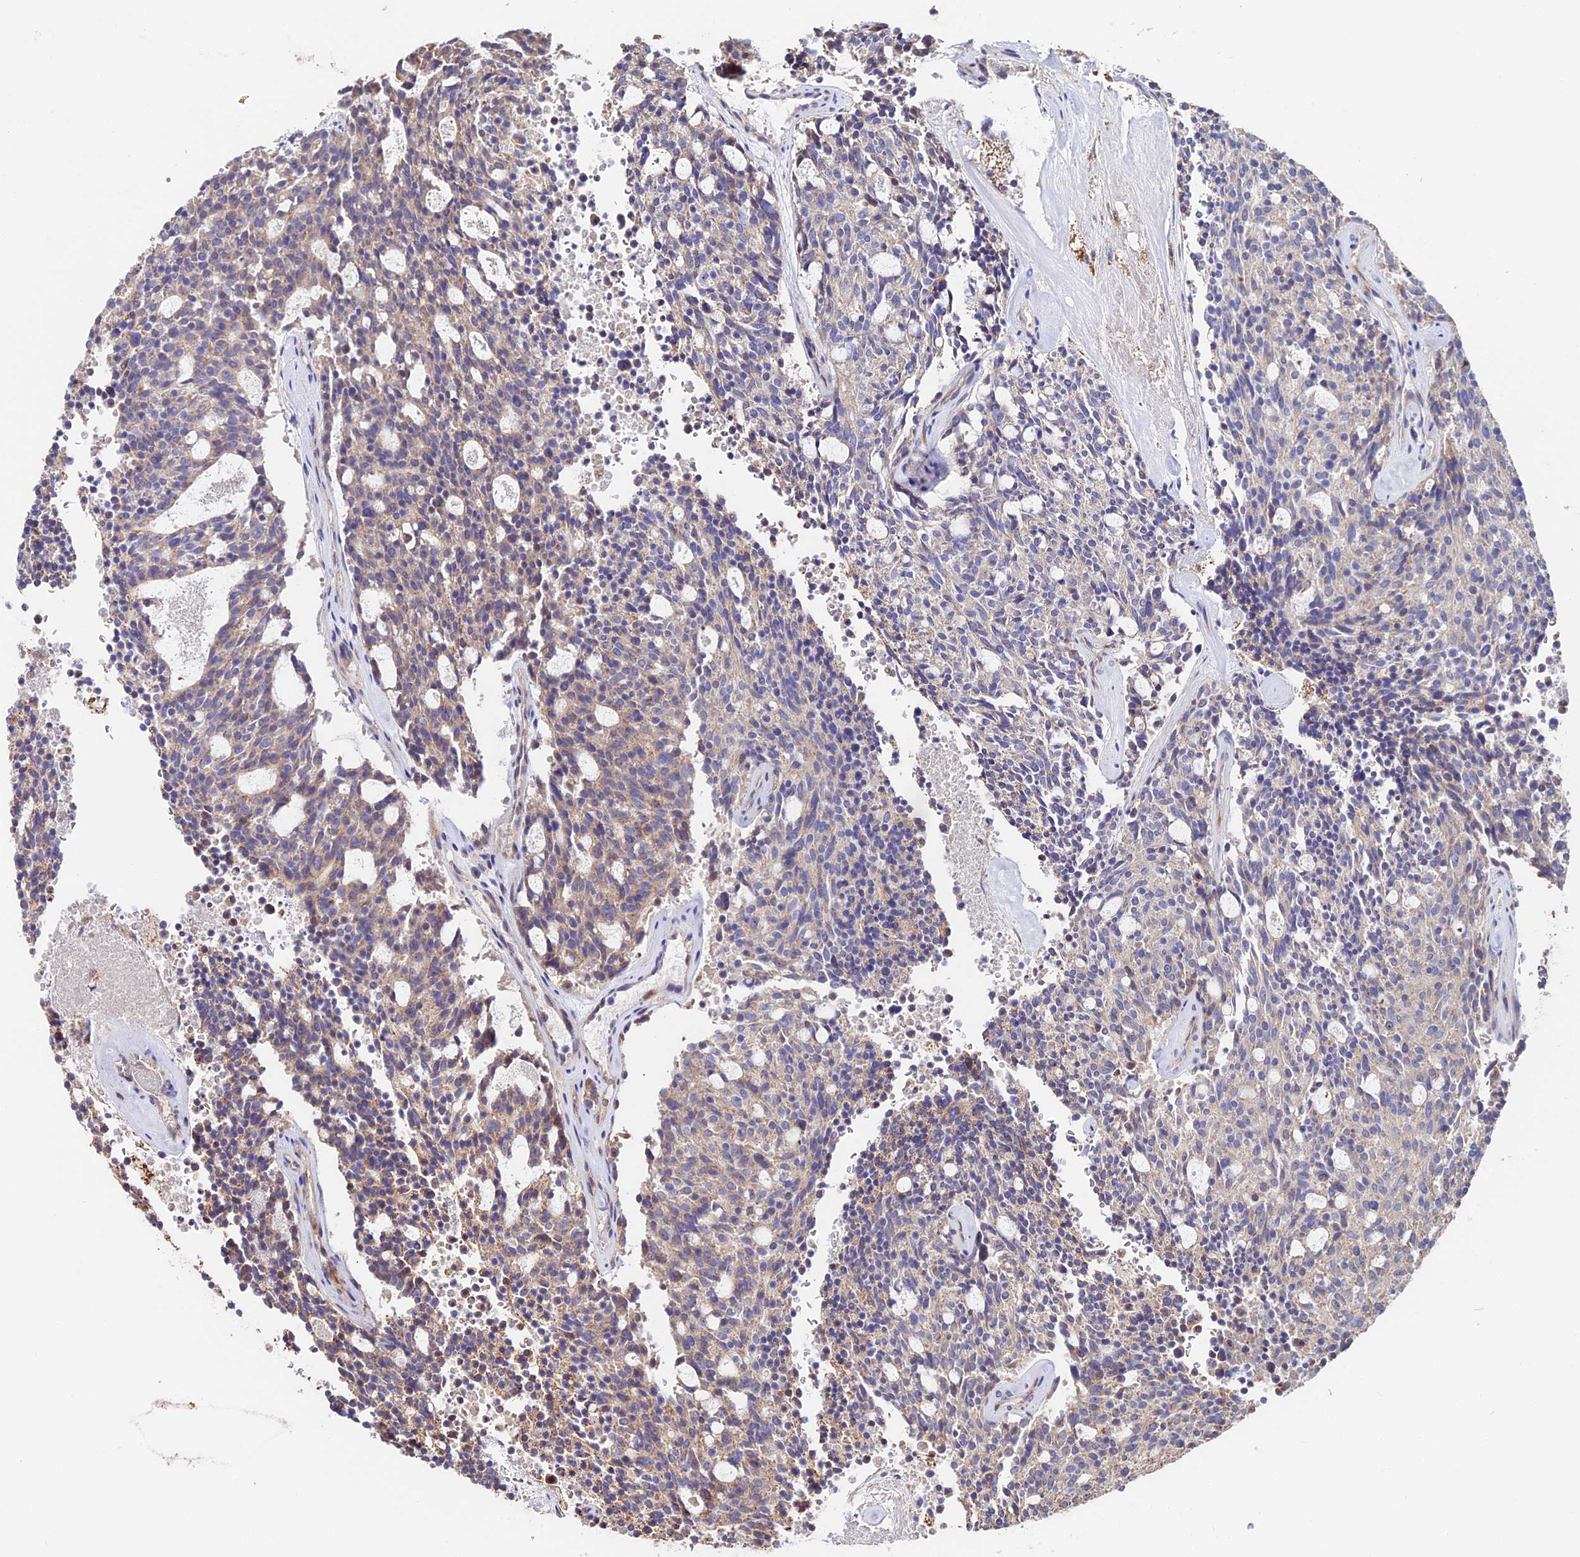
{"staining": {"intensity": "weak", "quantity": "25%-75%", "location": "cytoplasmic/membranous"}, "tissue": "carcinoid", "cell_type": "Tumor cells", "image_type": "cancer", "snomed": [{"axis": "morphology", "description": "Carcinoid, malignant, NOS"}, {"axis": "topography", "description": "Pancreas"}], "caption": "Human carcinoid stained with a brown dye shows weak cytoplasmic/membranous positive positivity in approximately 25%-75% of tumor cells.", "gene": "ACTR5", "patient": {"sex": "female", "age": 54}}